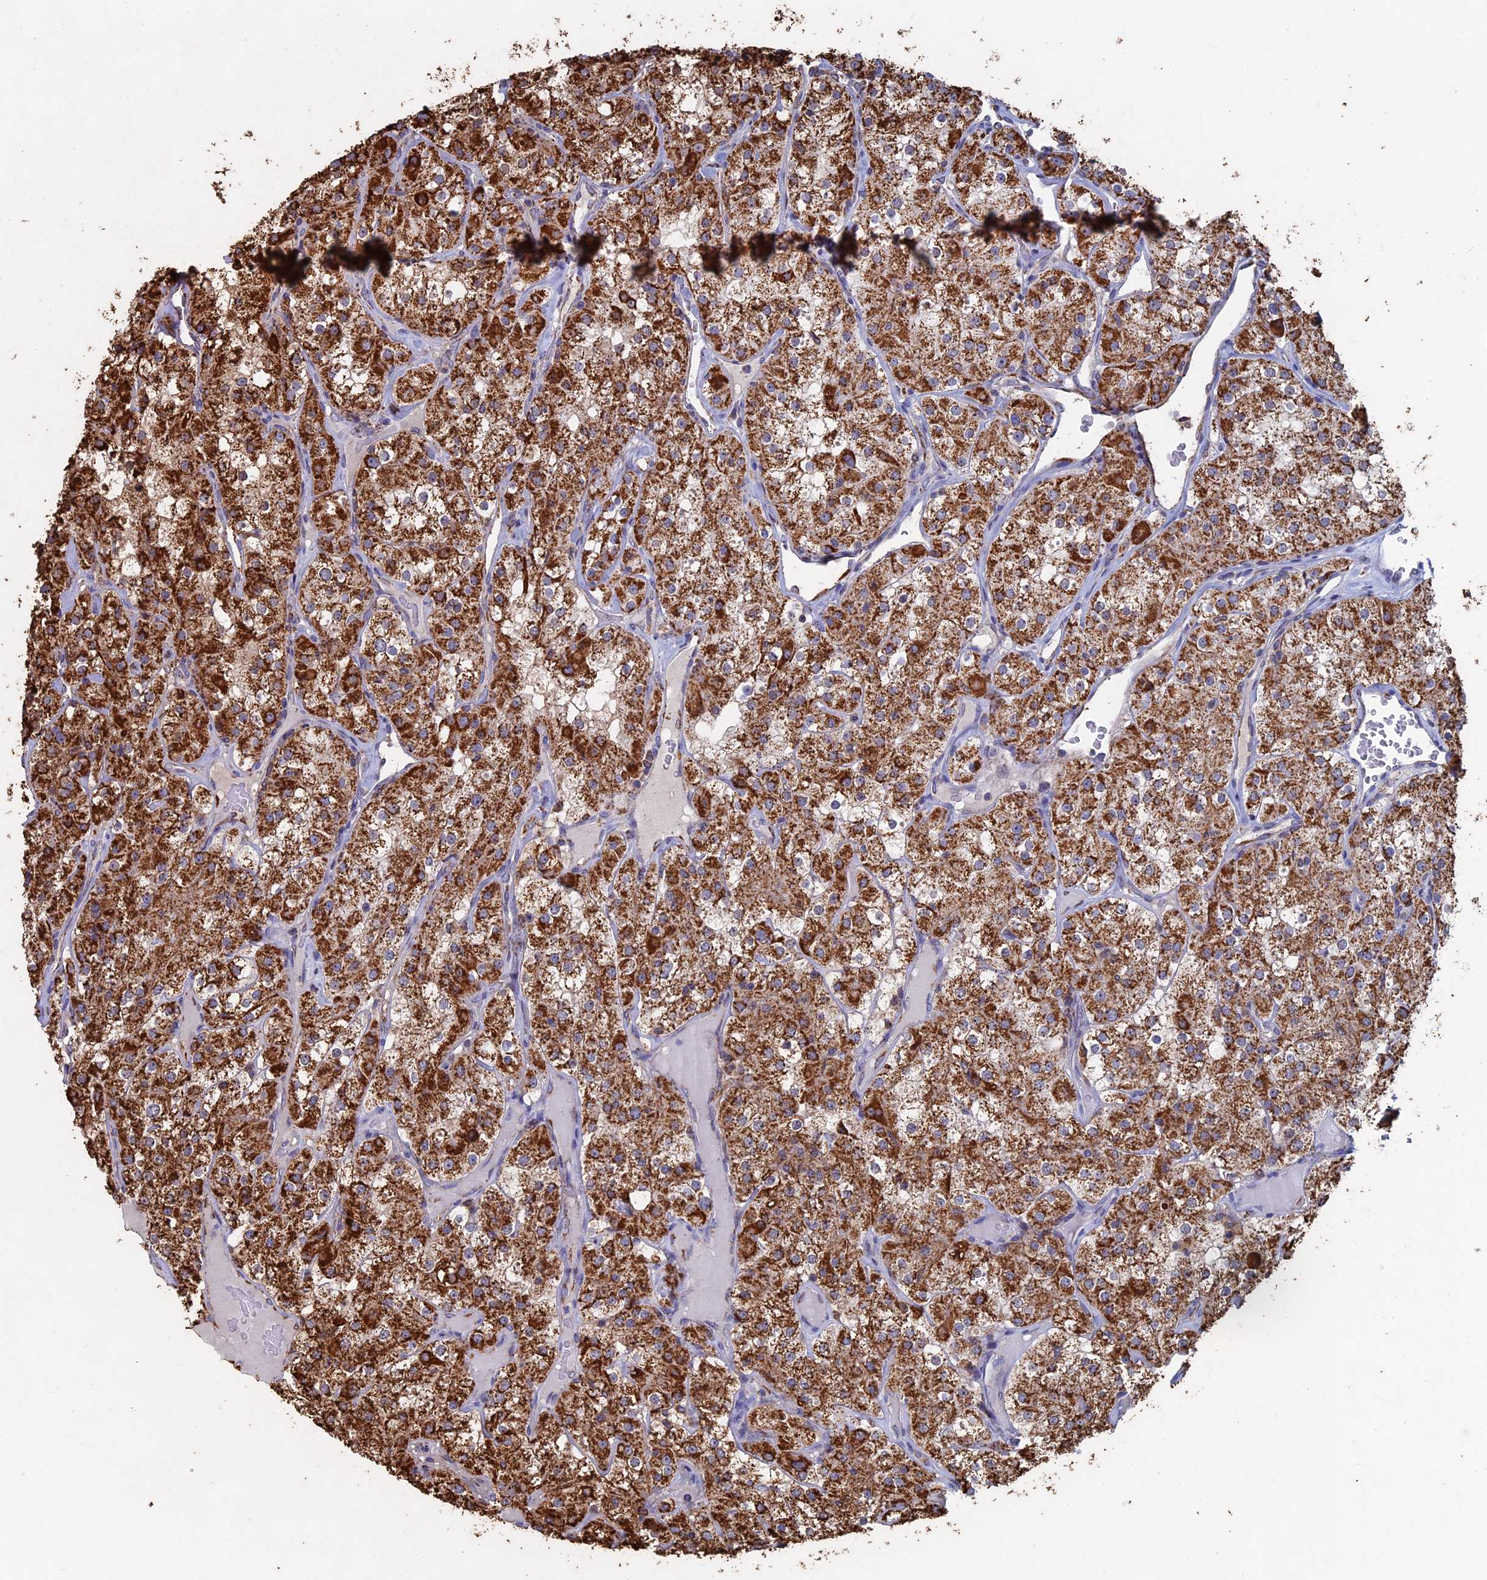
{"staining": {"intensity": "strong", "quantity": ">75%", "location": "cytoplasmic/membranous"}, "tissue": "renal cancer", "cell_type": "Tumor cells", "image_type": "cancer", "snomed": [{"axis": "morphology", "description": "Adenocarcinoma, NOS"}, {"axis": "topography", "description": "Kidney"}], "caption": "This image exhibits IHC staining of human adenocarcinoma (renal), with high strong cytoplasmic/membranous staining in approximately >75% of tumor cells.", "gene": "SEC24D", "patient": {"sex": "male", "age": 77}}